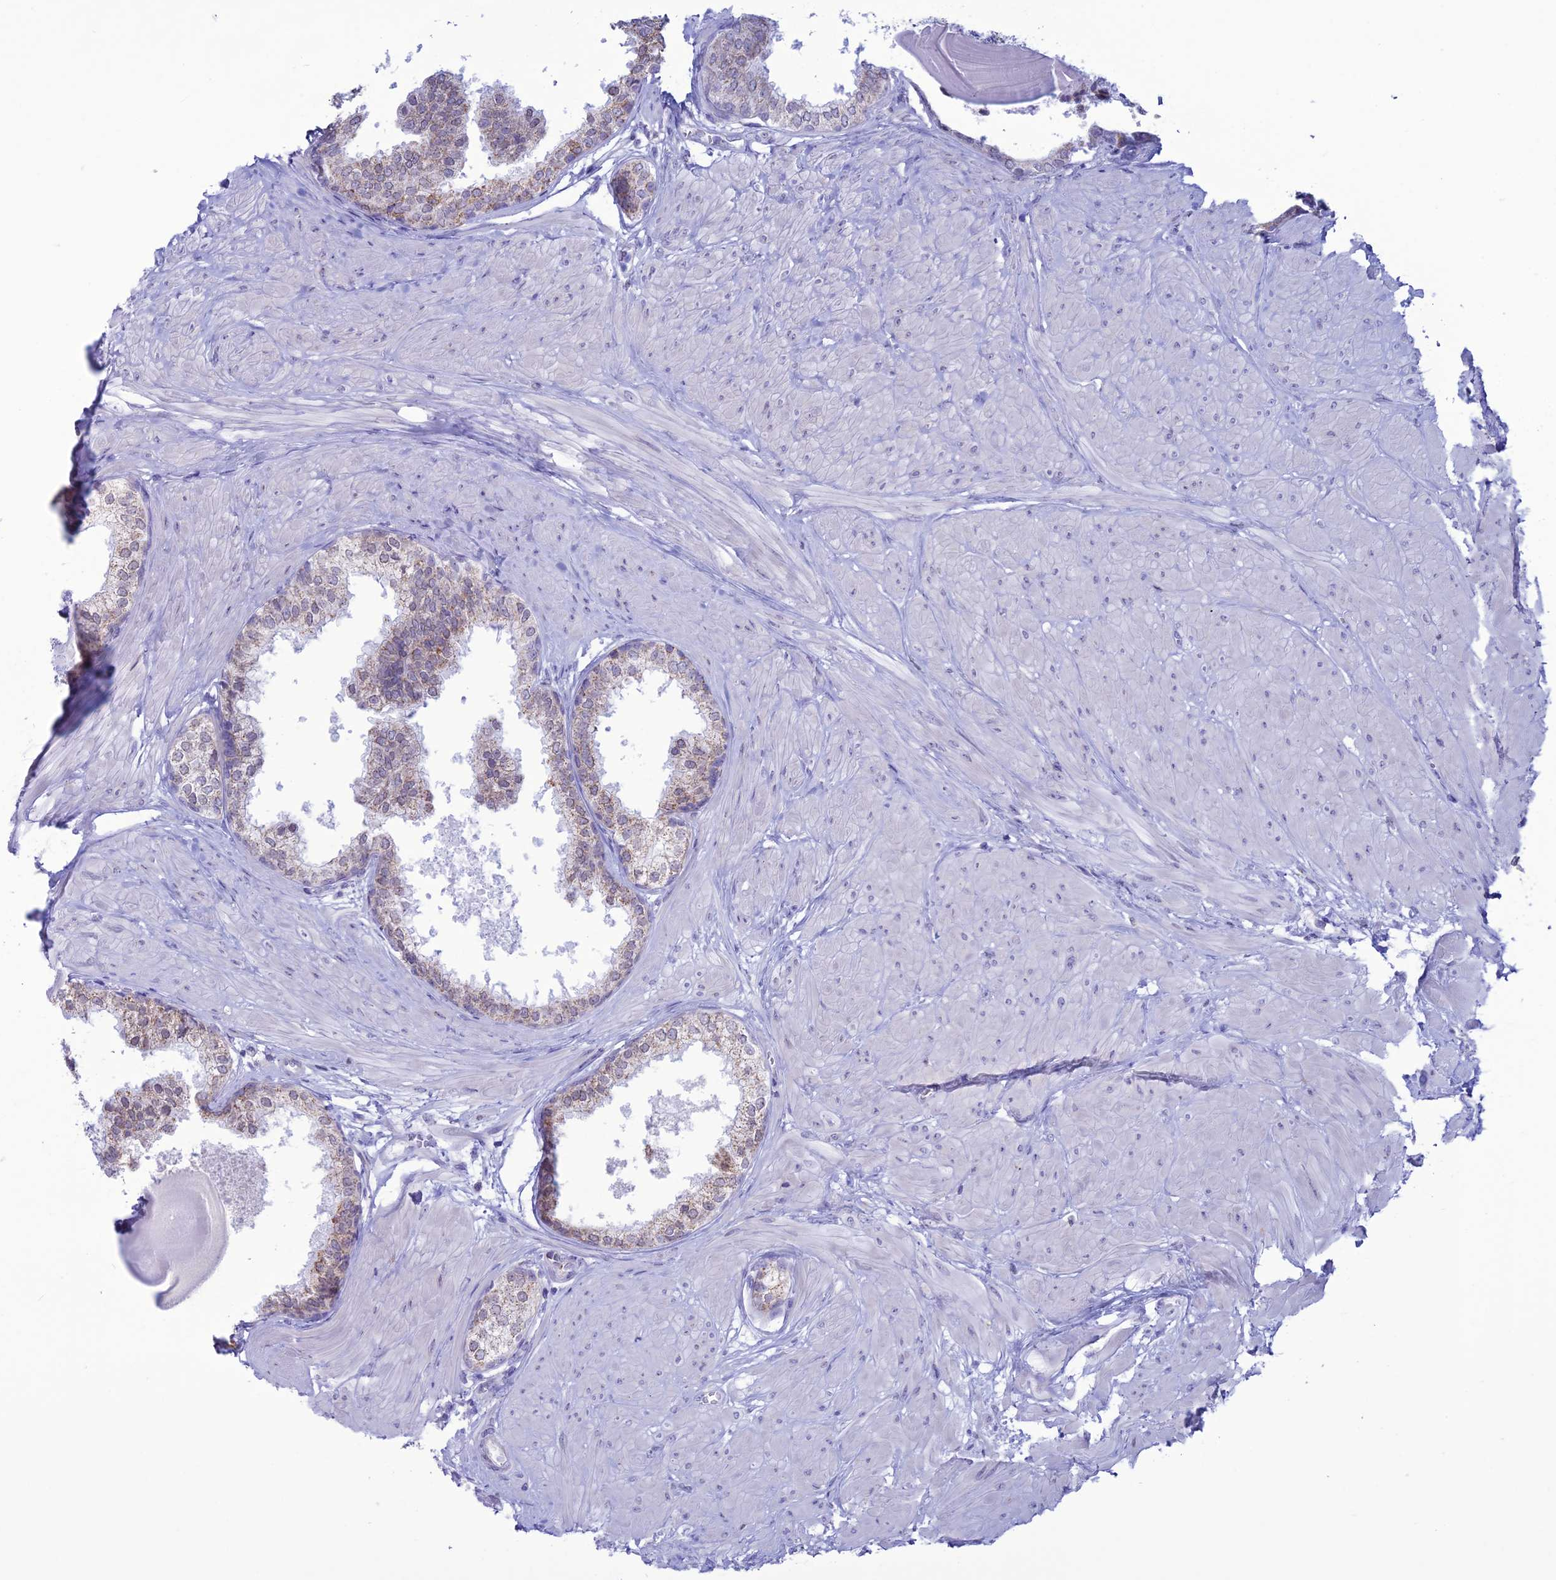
{"staining": {"intensity": "moderate", "quantity": "<25%", "location": "cytoplasmic/membranous"}, "tissue": "prostate", "cell_type": "Glandular cells", "image_type": "normal", "snomed": [{"axis": "morphology", "description": "Normal tissue, NOS"}, {"axis": "topography", "description": "Prostate"}], "caption": "This image shows immunohistochemistry (IHC) staining of benign human prostate, with low moderate cytoplasmic/membranous staining in approximately <25% of glandular cells.", "gene": "CFAP210", "patient": {"sex": "male", "age": 48}}